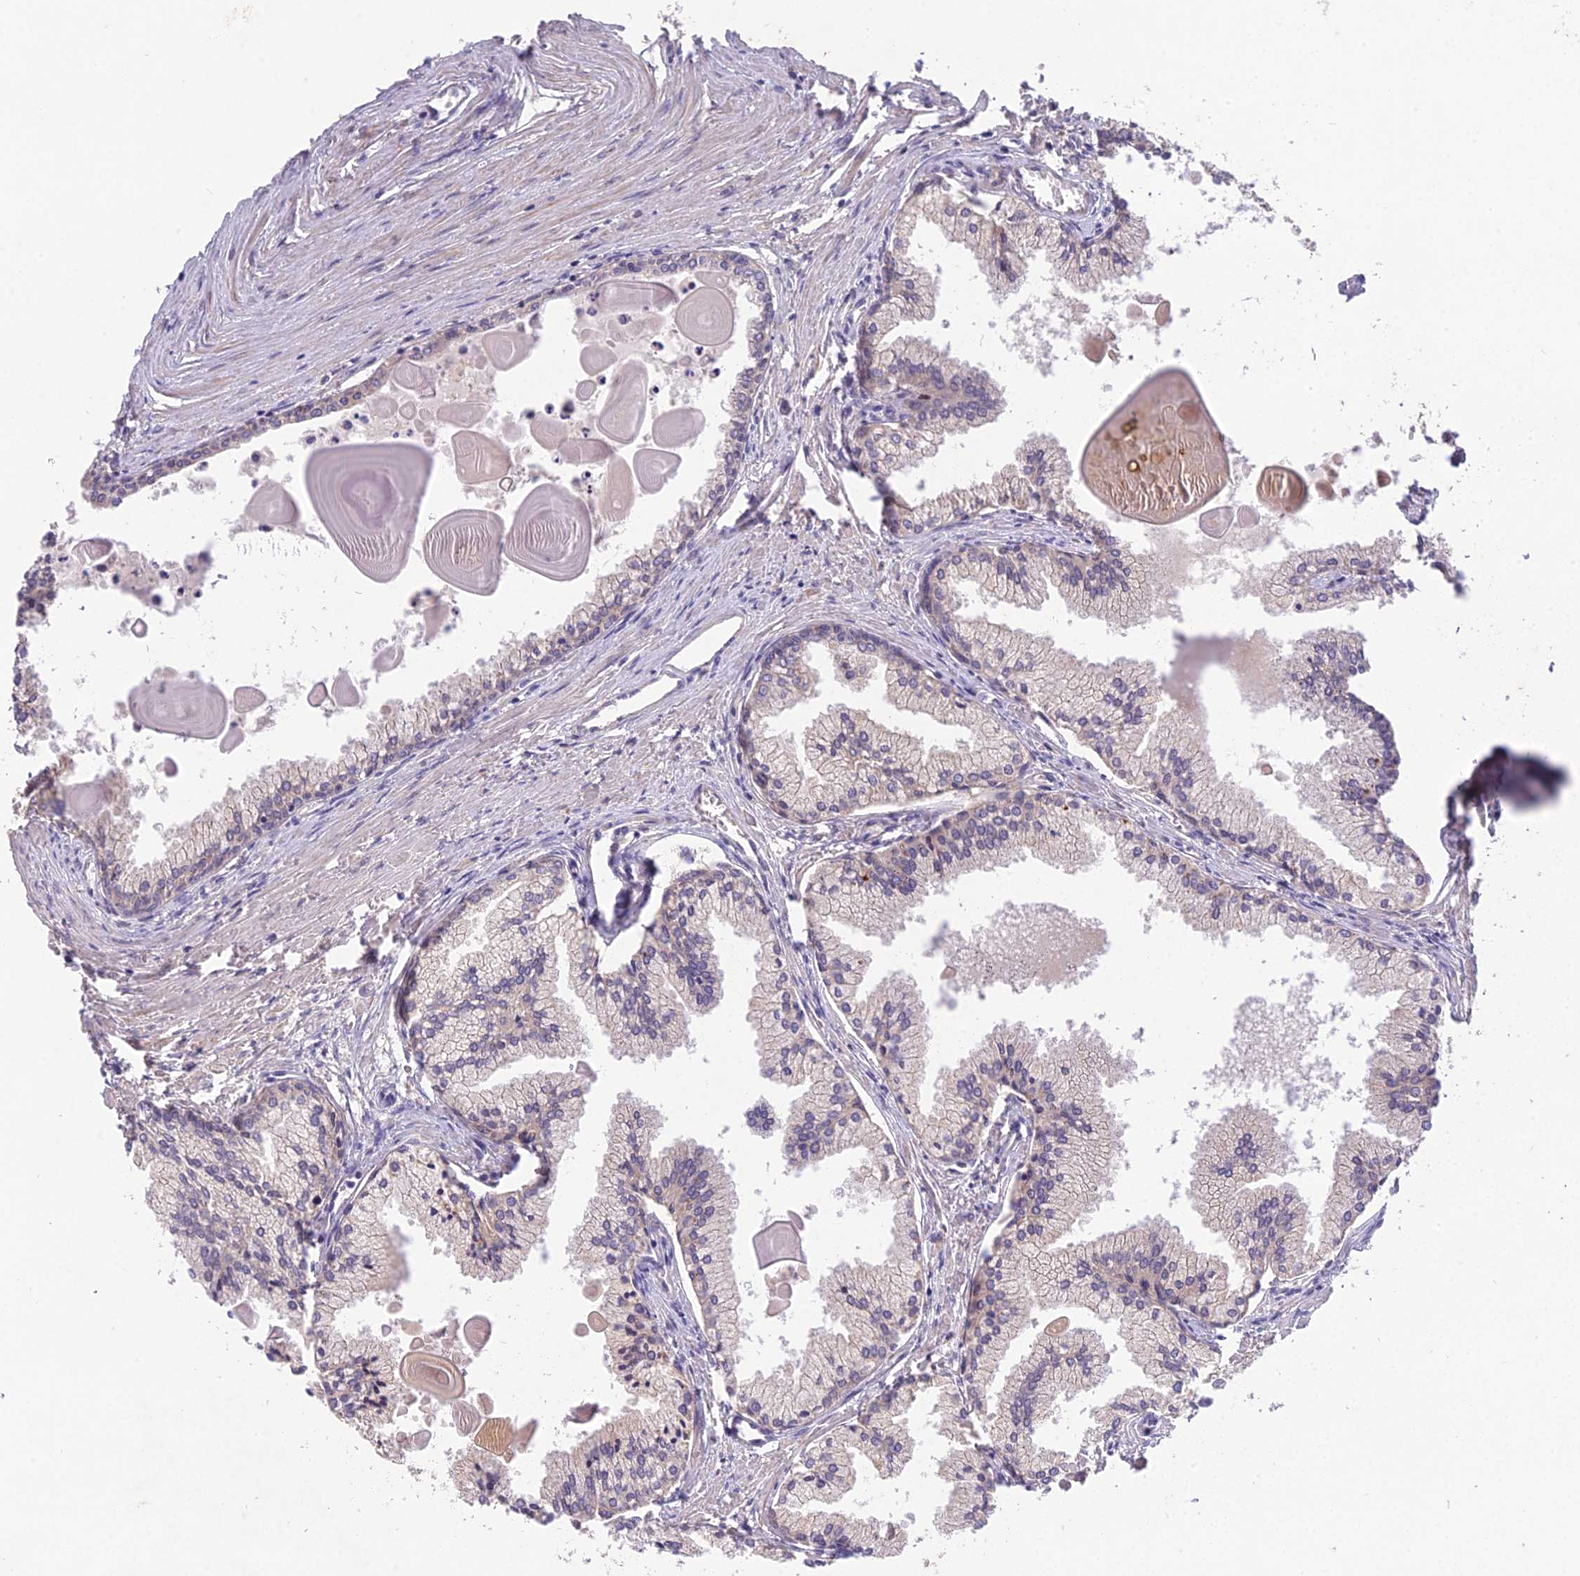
{"staining": {"intensity": "negative", "quantity": "none", "location": "none"}, "tissue": "prostate cancer", "cell_type": "Tumor cells", "image_type": "cancer", "snomed": [{"axis": "morphology", "description": "Adenocarcinoma, High grade"}, {"axis": "topography", "description": "Prostate"}], "caption": "Immunohistochemistry (IHC) micrograph of human prostate cancer (high-grade adenocarcinoma) stained for a protein (brown), which demonstrates no staining in tumor cells.", "gene": "PUS10", "patient": {"sex": "male", "age": 68}}